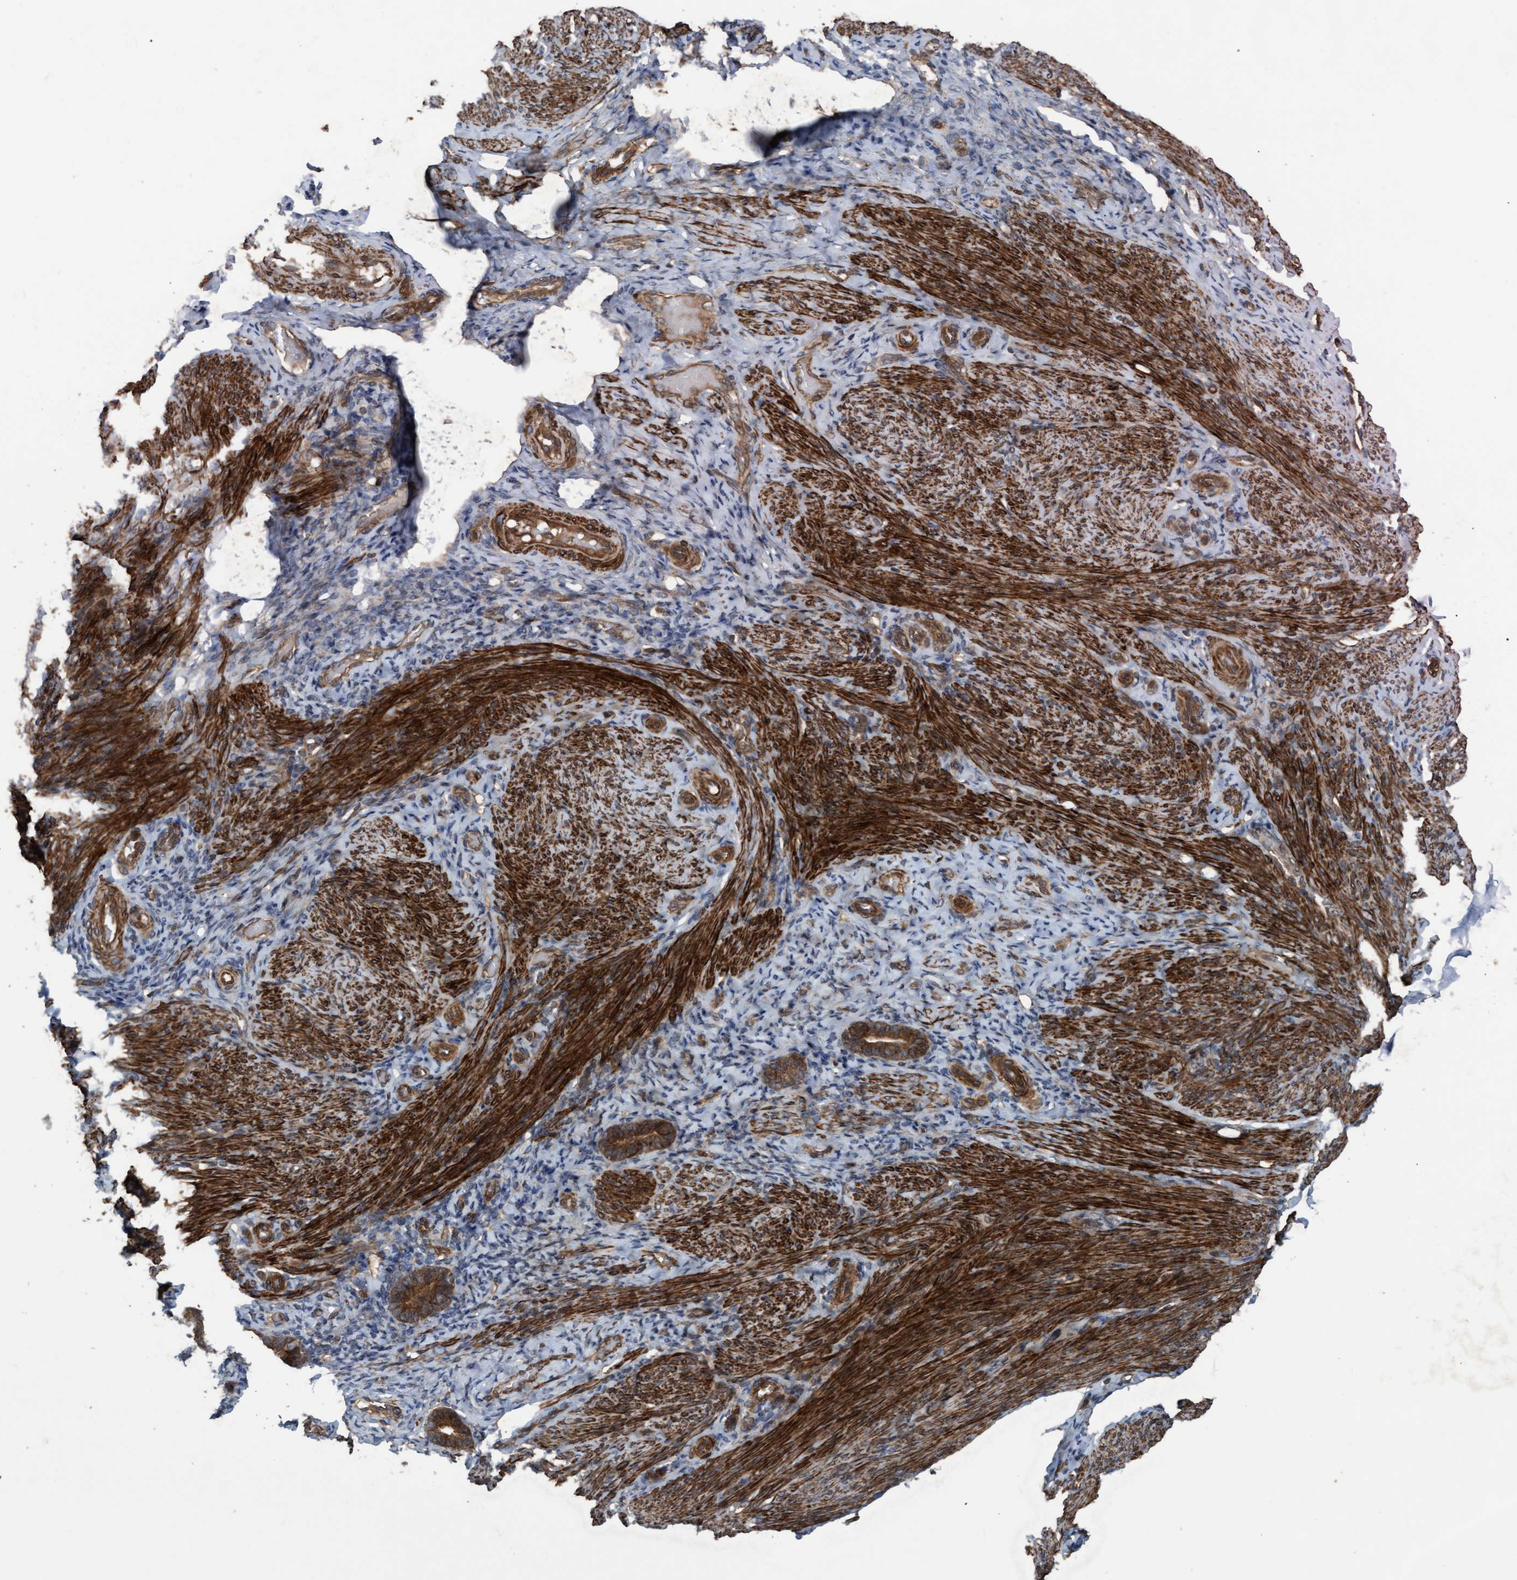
{"staining": {"intensity": "moderate", "quantity": "25%-75%", "location": "cytoplasmic/membranous"}, "tissue": "endometrium", "cell_type": "Cells in endometrial stroma", "image_type": "normal", "snomed": [{"axis": "morphology", "description": "Normal tissue, NOS"}, {"axis": "topography", "description": "Endometrium"}], "caption": "Human endometrium stained with a brown dye displays moderate cytoplasmic/membranous positive positivity in approximately 25%-75% of cells in endometrial stroma.", "gene": "GGT6", "patient": {"sex": "female", "age": 51}}